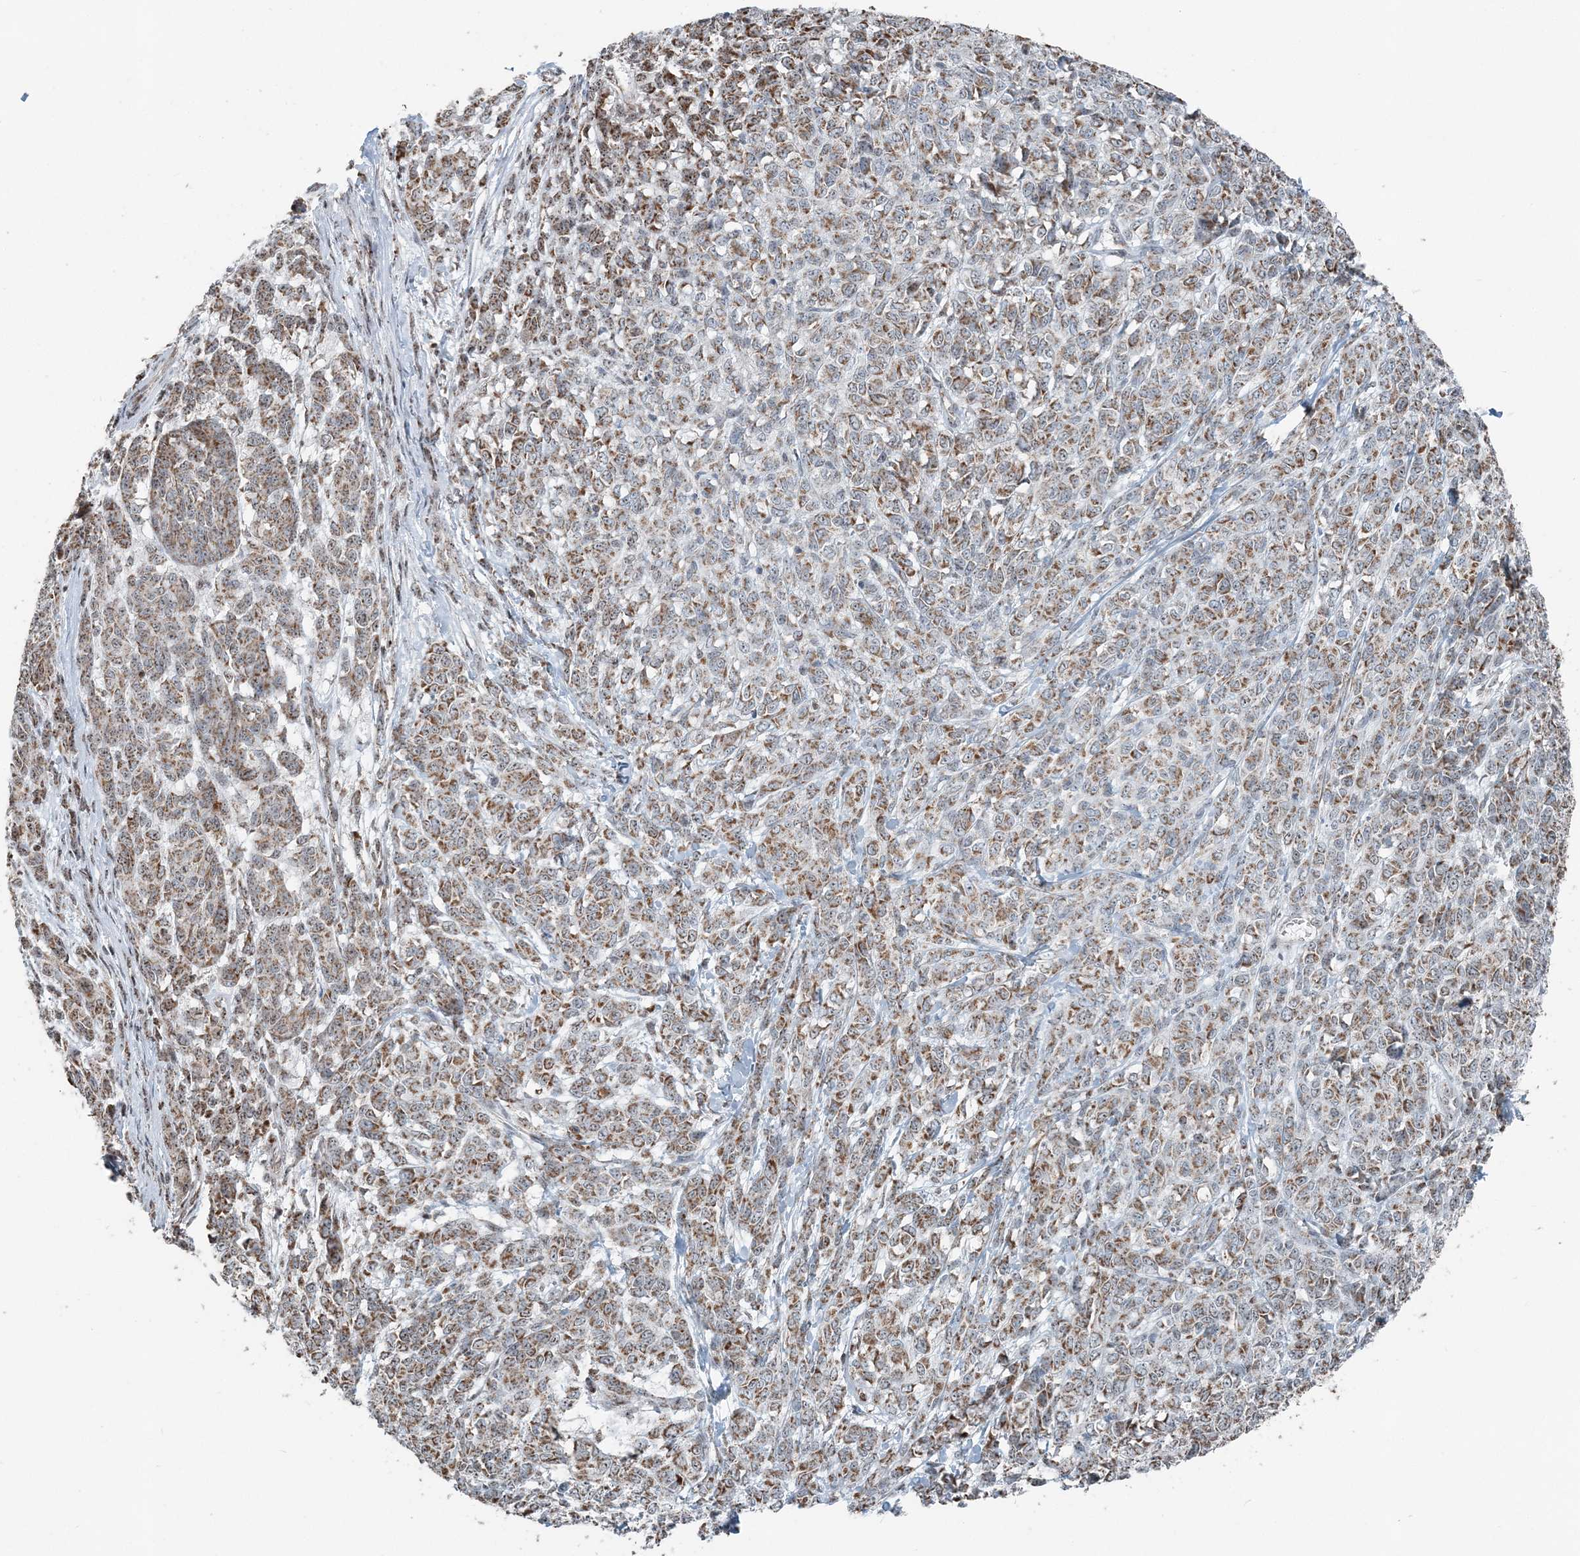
{"staining": {"intensity": "moderate", "quantity": ">75%", "location": "cytoplasmic/membranous"}, "tissue": "melanoma", "cell_type": "Tumor cells", "image_type": "cancer", "snomed": [{"axis": "morphology", "description": "Malignant melanoma, NOS"}, {"axis": "topography", "description": "Skin"}], "caption": "The micrograph shows a brown stain indicating the presence of a protein in the cytoplasmic/membranous of tumor cells in malignant melanoma. The staining was performed using DAB (3,3'-diaminobenzidine) to visualize the protein expression in brown, while the nuclei were stained in blue with hematoxylin (Magnification: 20x).", "gene": "SUCLG1", "patient": {"sex": "male", "age": 49}}